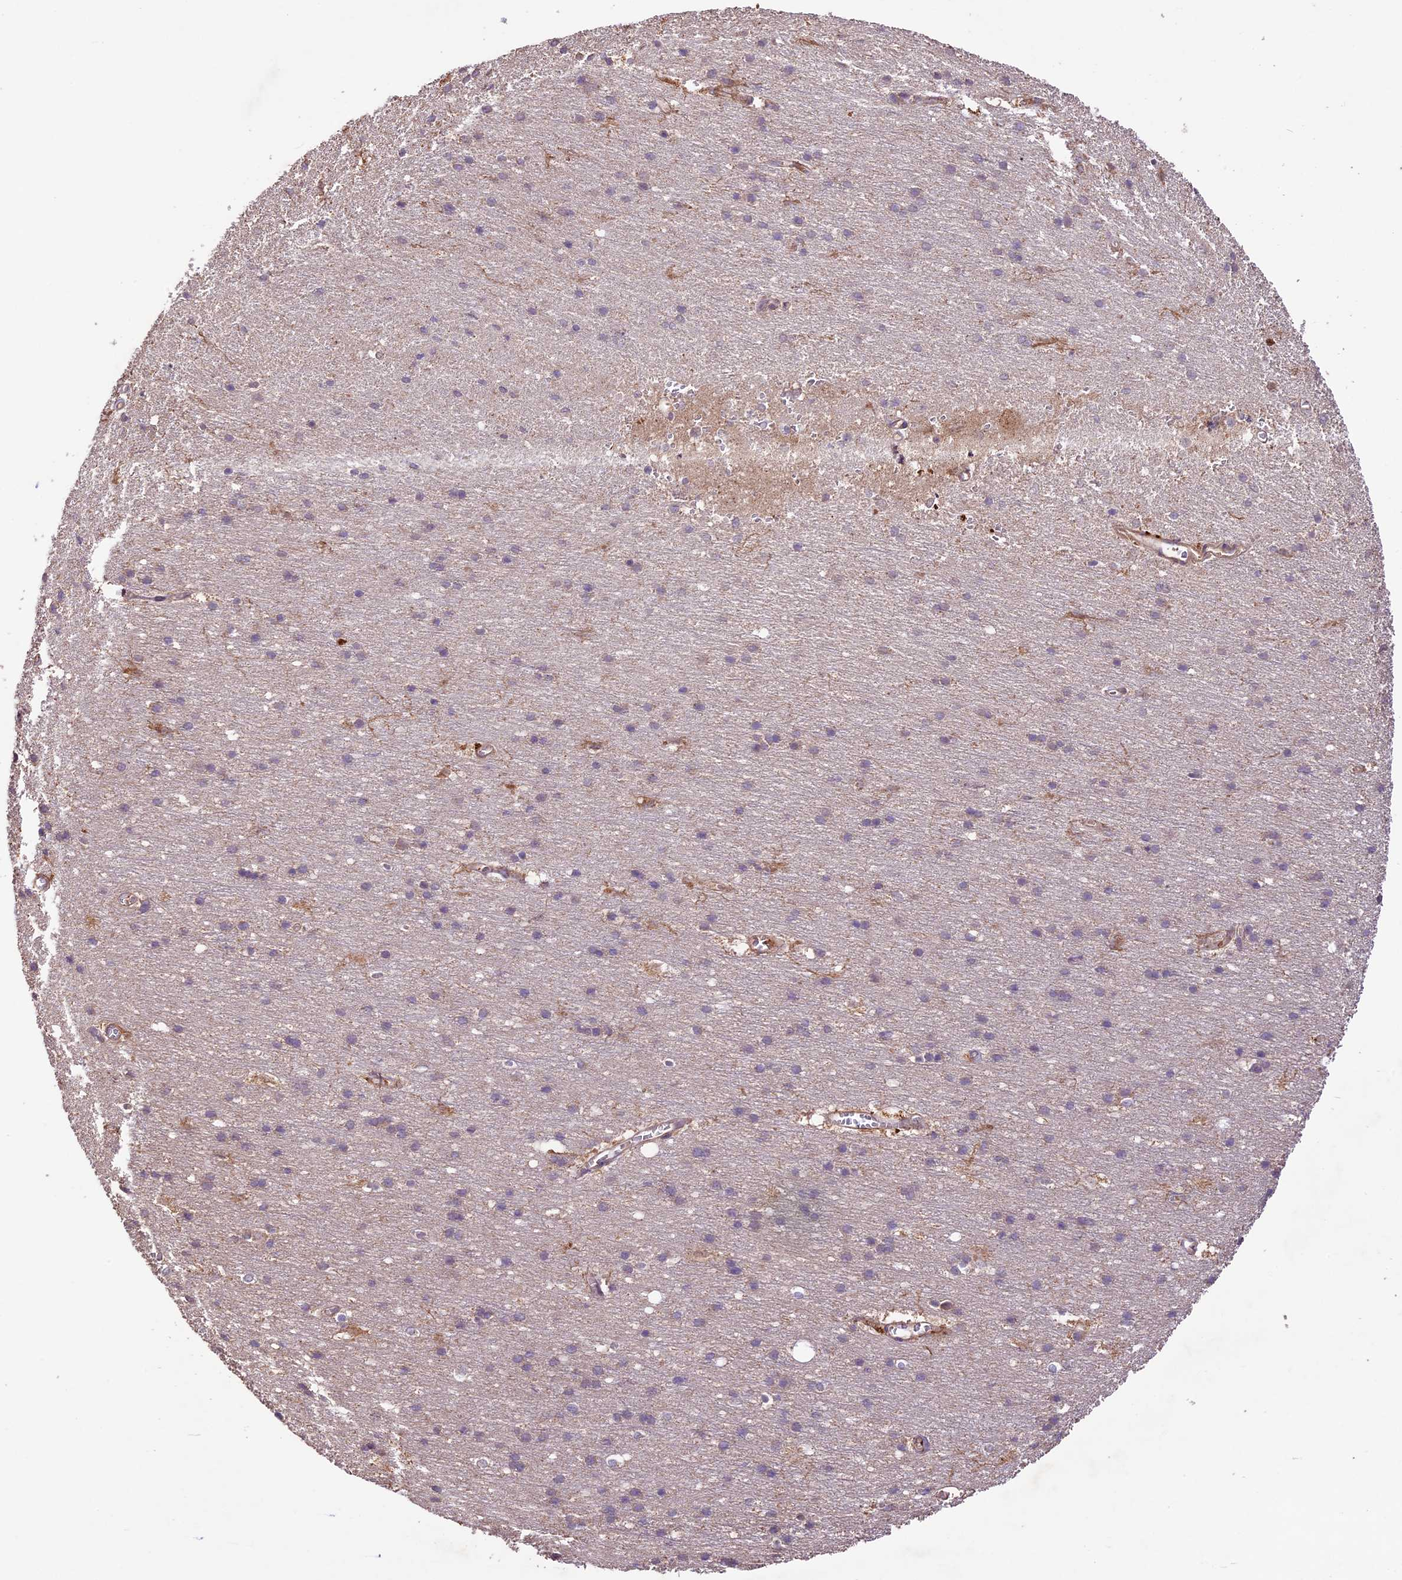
{"staining": {"intensity": "weak", "quantity": ">75%", "location": "cytoplasmic/membranous"}, "tissue": "cerebral cortex", "cell_type": "Endothelial cells", "image_type": "normal", "snomed": [{"axis": "morphology", "description": "Normal tissue, NOS"}, {"axis": "topography", "description": "Cerebral cortex"}], "caption": "Endothelial cells reveal low levels of weak cytoplasmic/membranous staining in about >75% of cells in unremarkable cerebral cortex. The protein of interest is shown in brown color, while the nuclei are stained blue.", "gene": "CRLF1", "patient": {"sex": "male", "age": 54}}